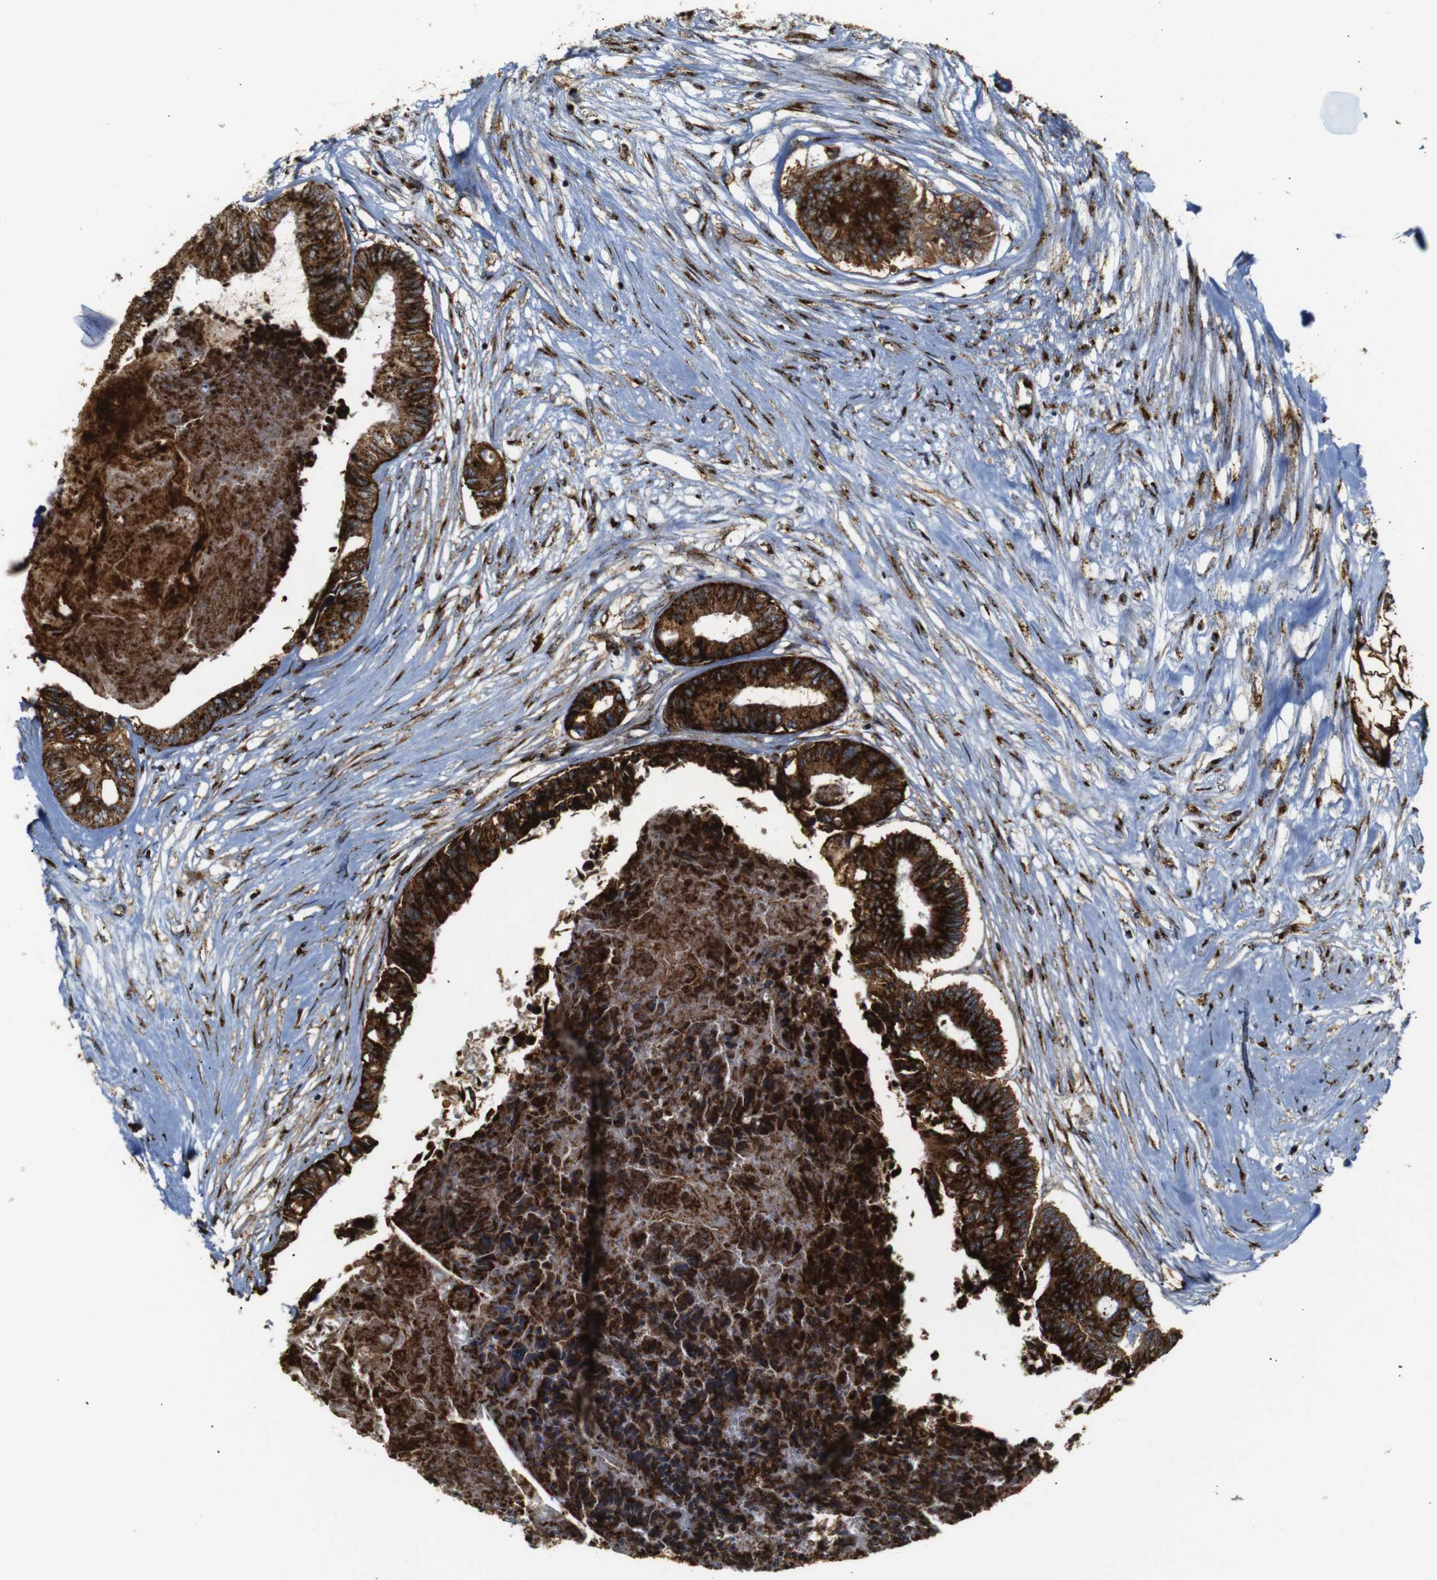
{"staining": {"intensity": "strong", "quantity": ">75%", "location": "cytoplasmic/membranous"}, "tissue": "colorectal cancer", "cell_type": "Tumor cells", "image_type": "cancer", "snomed": [{"axis": "morphology", "description": "Adenocarcinoma, NOS"}, {"axis": "topography", "description": "Rectum"}], "caption": "Human adenocarcinoma (colorectal) stained for a protein (brown) displays strong cytoplasmic/membranous positive expression in about >75% of tumor cells.", "gene": "TGOLN2", "patient": {"sex": "male", "age": 63}}